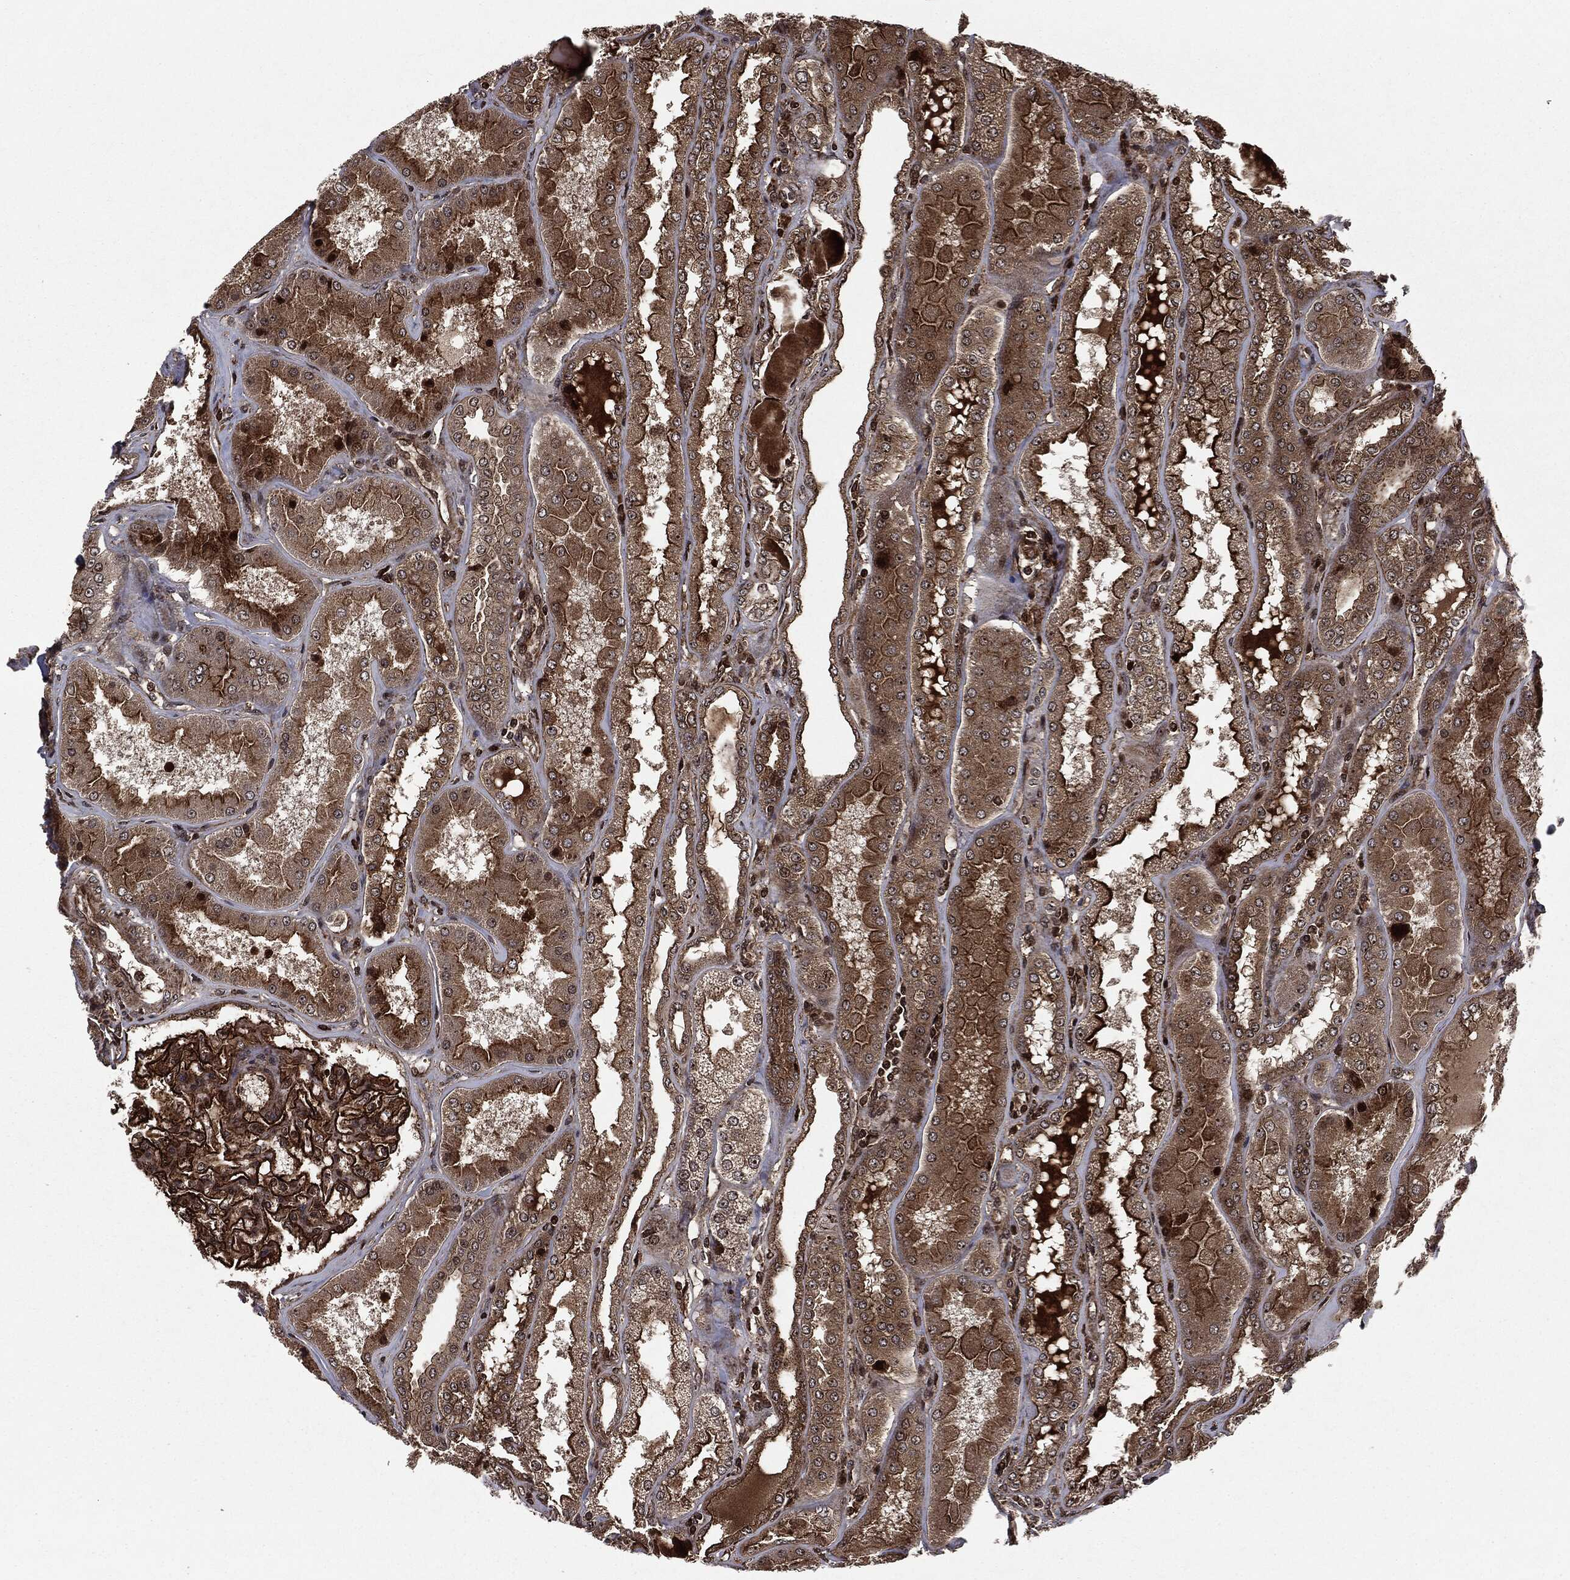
{"staining": {"intensity": "strong", "quantity": ">75%", "location": "cytoplasmic/membranous"}, "tissue": "kidney", "cell_type": "Cells in glomeruli", "image_type": "normal", "snomed": [{"axis": "morphology", "description": "Normal tissue, NOS"}, {"axis": "topography", "description": "Kidney"}], "caption": "Strong cytoplasmic/membranous staining for a protein is appreciated in approximately >75% of cells in glomeruli of benign kidney using IHC.", "gene": "CARD6", "patient": {"sex": "female", "age": 56}}